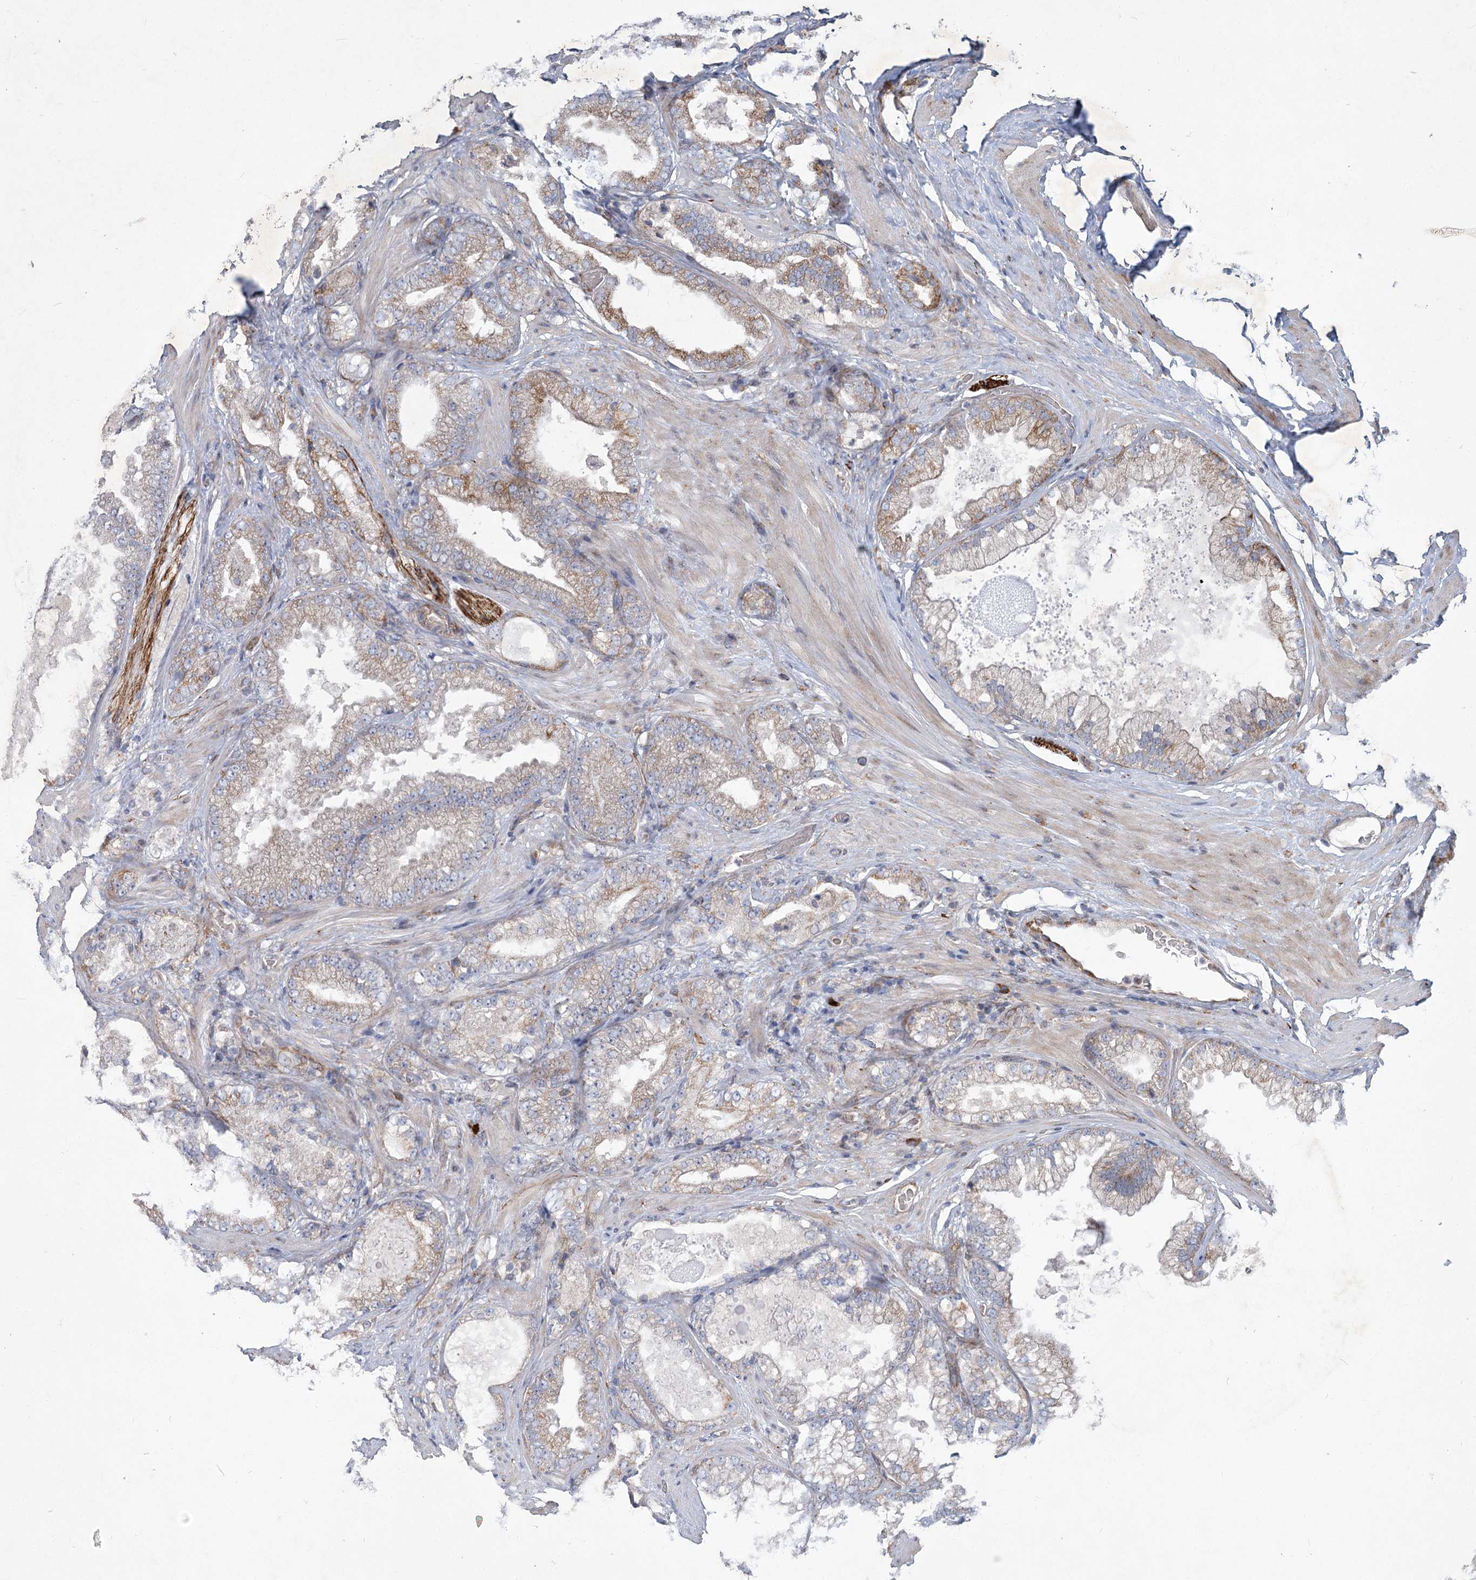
{"staining": {"intensity": "moderate", "quantity": ">75%", "location": "cytoplasmic/membranous"}, "tissue": "prostate cancer", "cell_type": "Tumor cells", "image_type": "cancer", "snomed": [{"axis": "morphology", "description": "Adenocarcinoma, High grade"}, {"axis": "topography", "description": "Prostate"}], "caption": "IHC histopathology image of prostate high-grade adenocarcinoma stained for a protein (brown), which exhibits medium levels of moderate cytoplasmic/membranous expression in approximately >75% of tumor cells.", "gene": "GCNT4", "patient": {"sex": "male", "age": 58}}